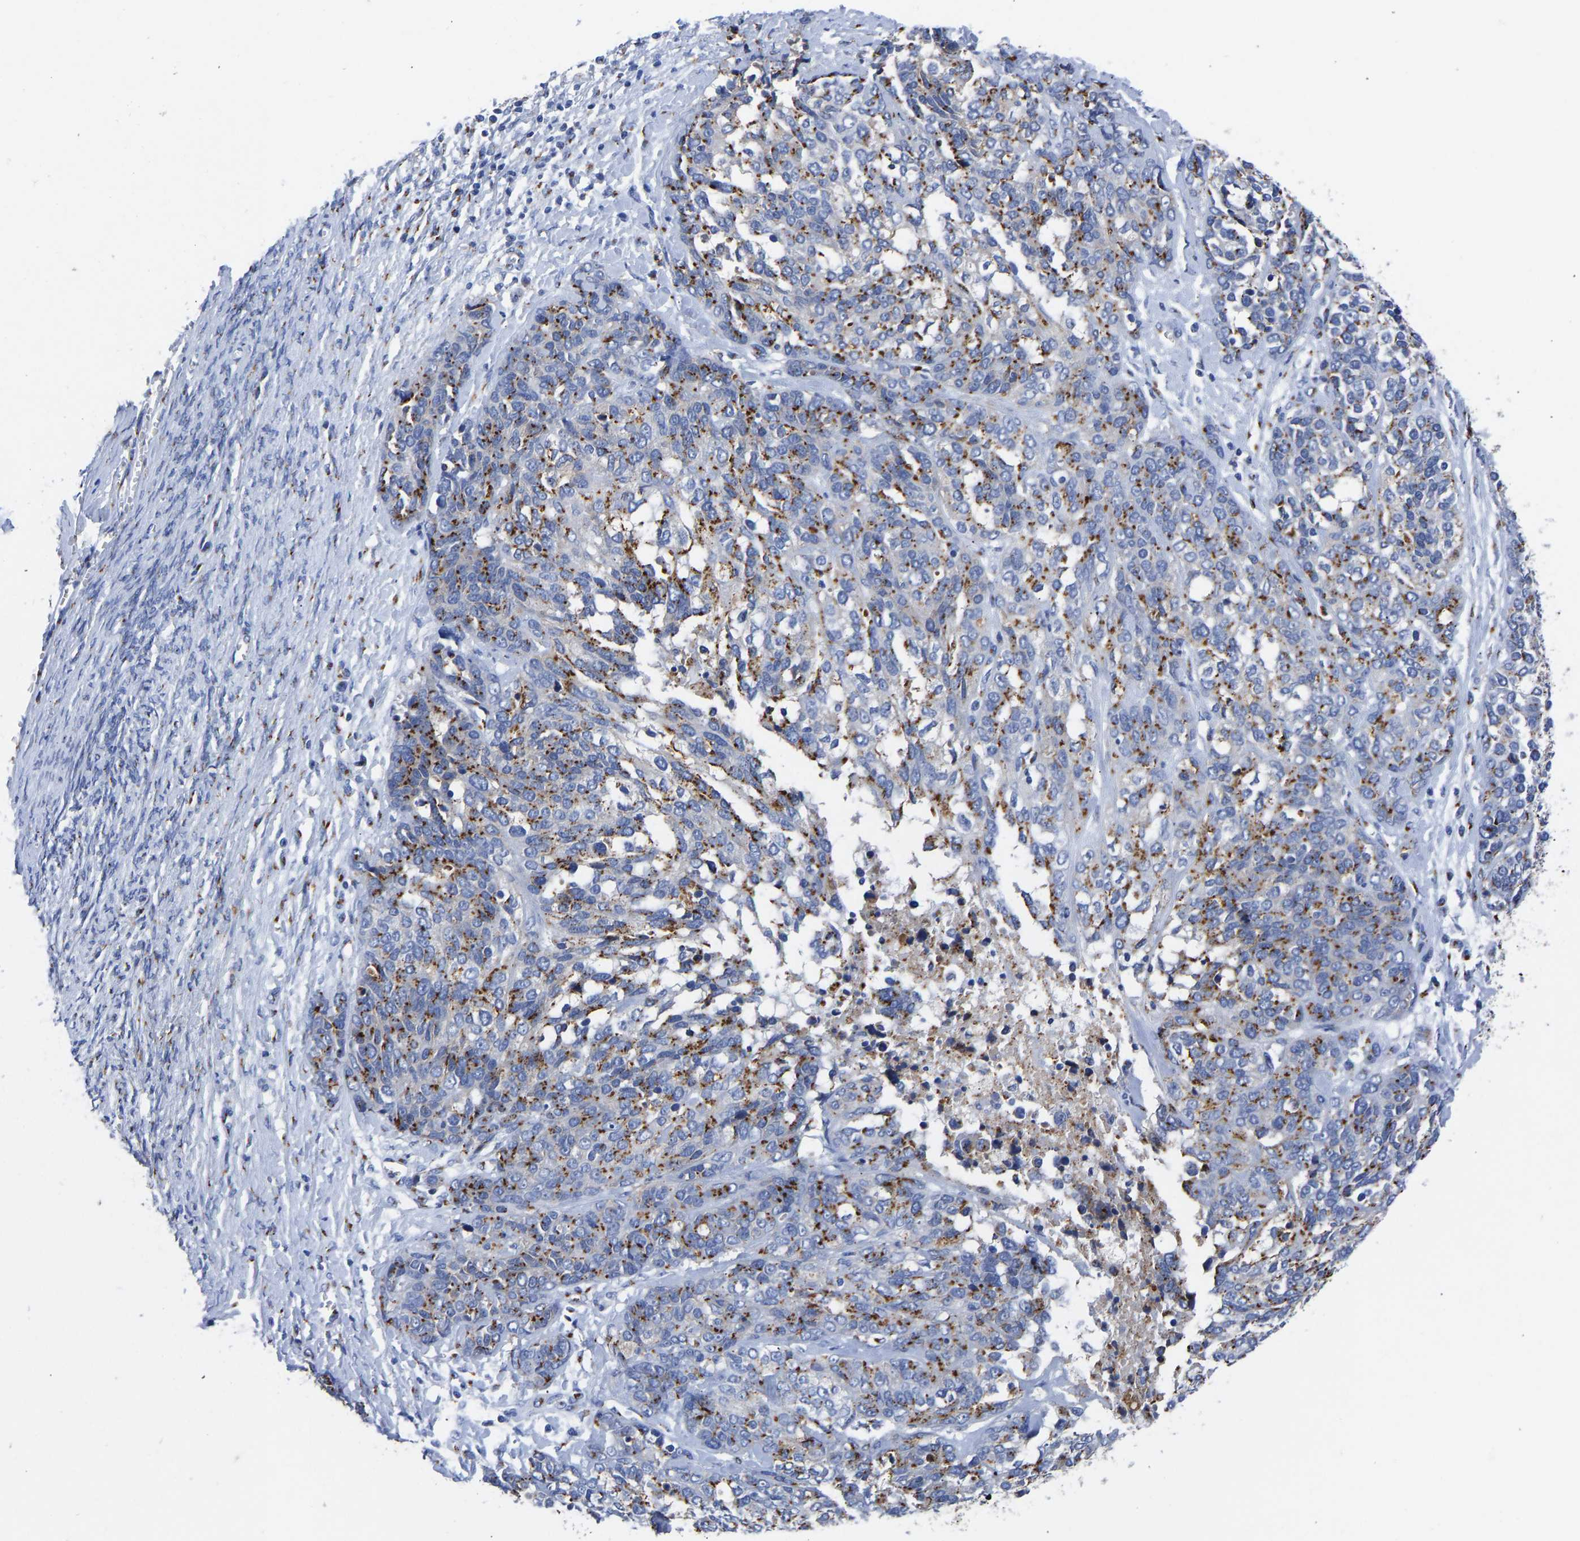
{"staining": {"intensity": "moderate", "quantity": ">75%", "location": "cytoplasmic/membranous"}, "tissue": "ovarian cancer", "cell_type": "Tumor cells", "image_type": "cancer", "snomed": [{"axis": "morphology", "description": "Cystadenocarcinoma, serous, NOS"}, {"axis": "topography", "description": "Ovary"}], "caption": "Brown immunohistochemical staining in ovarian cancer (serous cystadenocarcinoma) displays moderate cytoplasmic/membranous staining in about >75% of tumor cells. (brown staining indicates protein expression, while blue staining denotes nuclei).", "gene": "TMEM87A", "patient": {"sex": "female", "age": 44}}